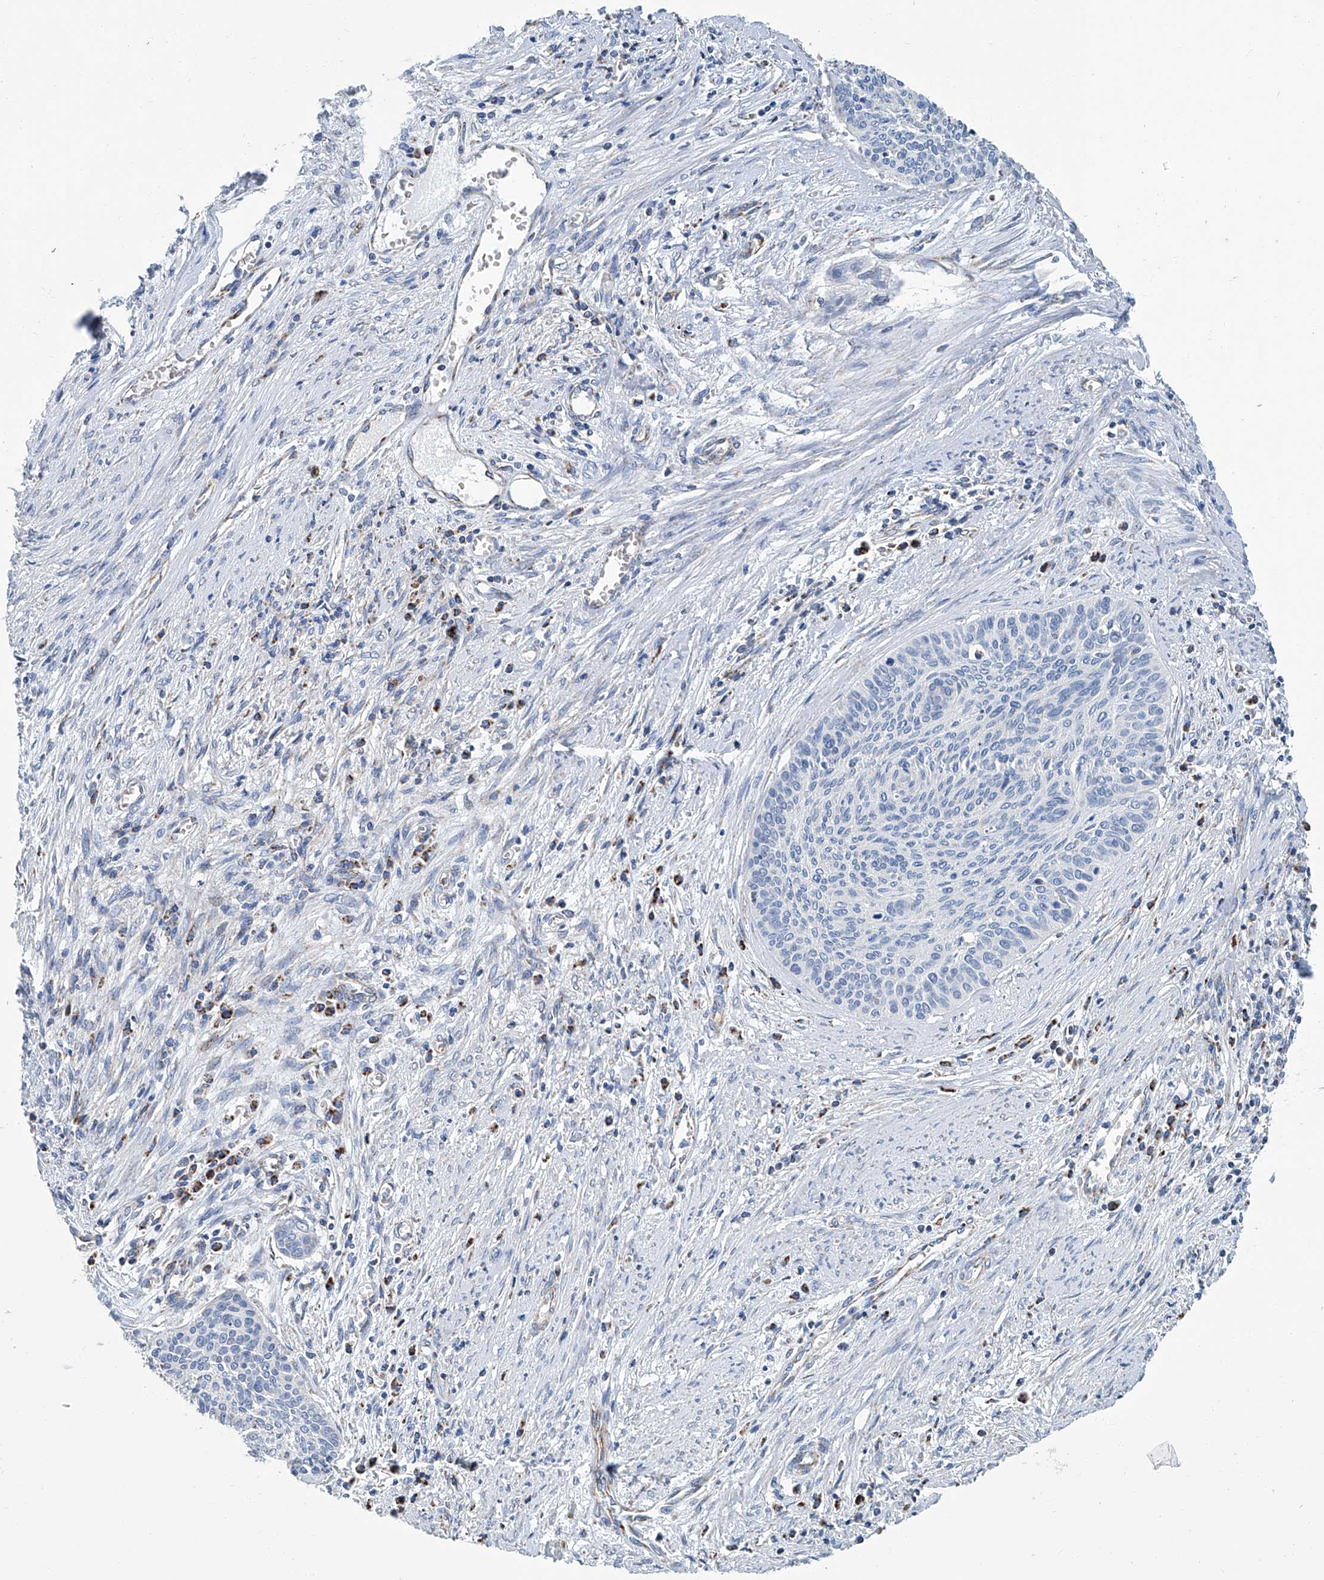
{"staining": {"intensity": "negative", "quantity": "none", "location": "none"}, "tissue": "cervical cancer", "cell_type": "Tumor cells", "image_type": "cancer", "snomed": [{"axis": "morphology", "description": "Squamous cell carcinoma, NOS"}, {"axis": "topography", "description": "Cervix"}], "caption": "There is no significant staining in tumor cells of cervical cancer.", "gene": "MT-ND1", "patient": {"sex": "female", "age": 55}}